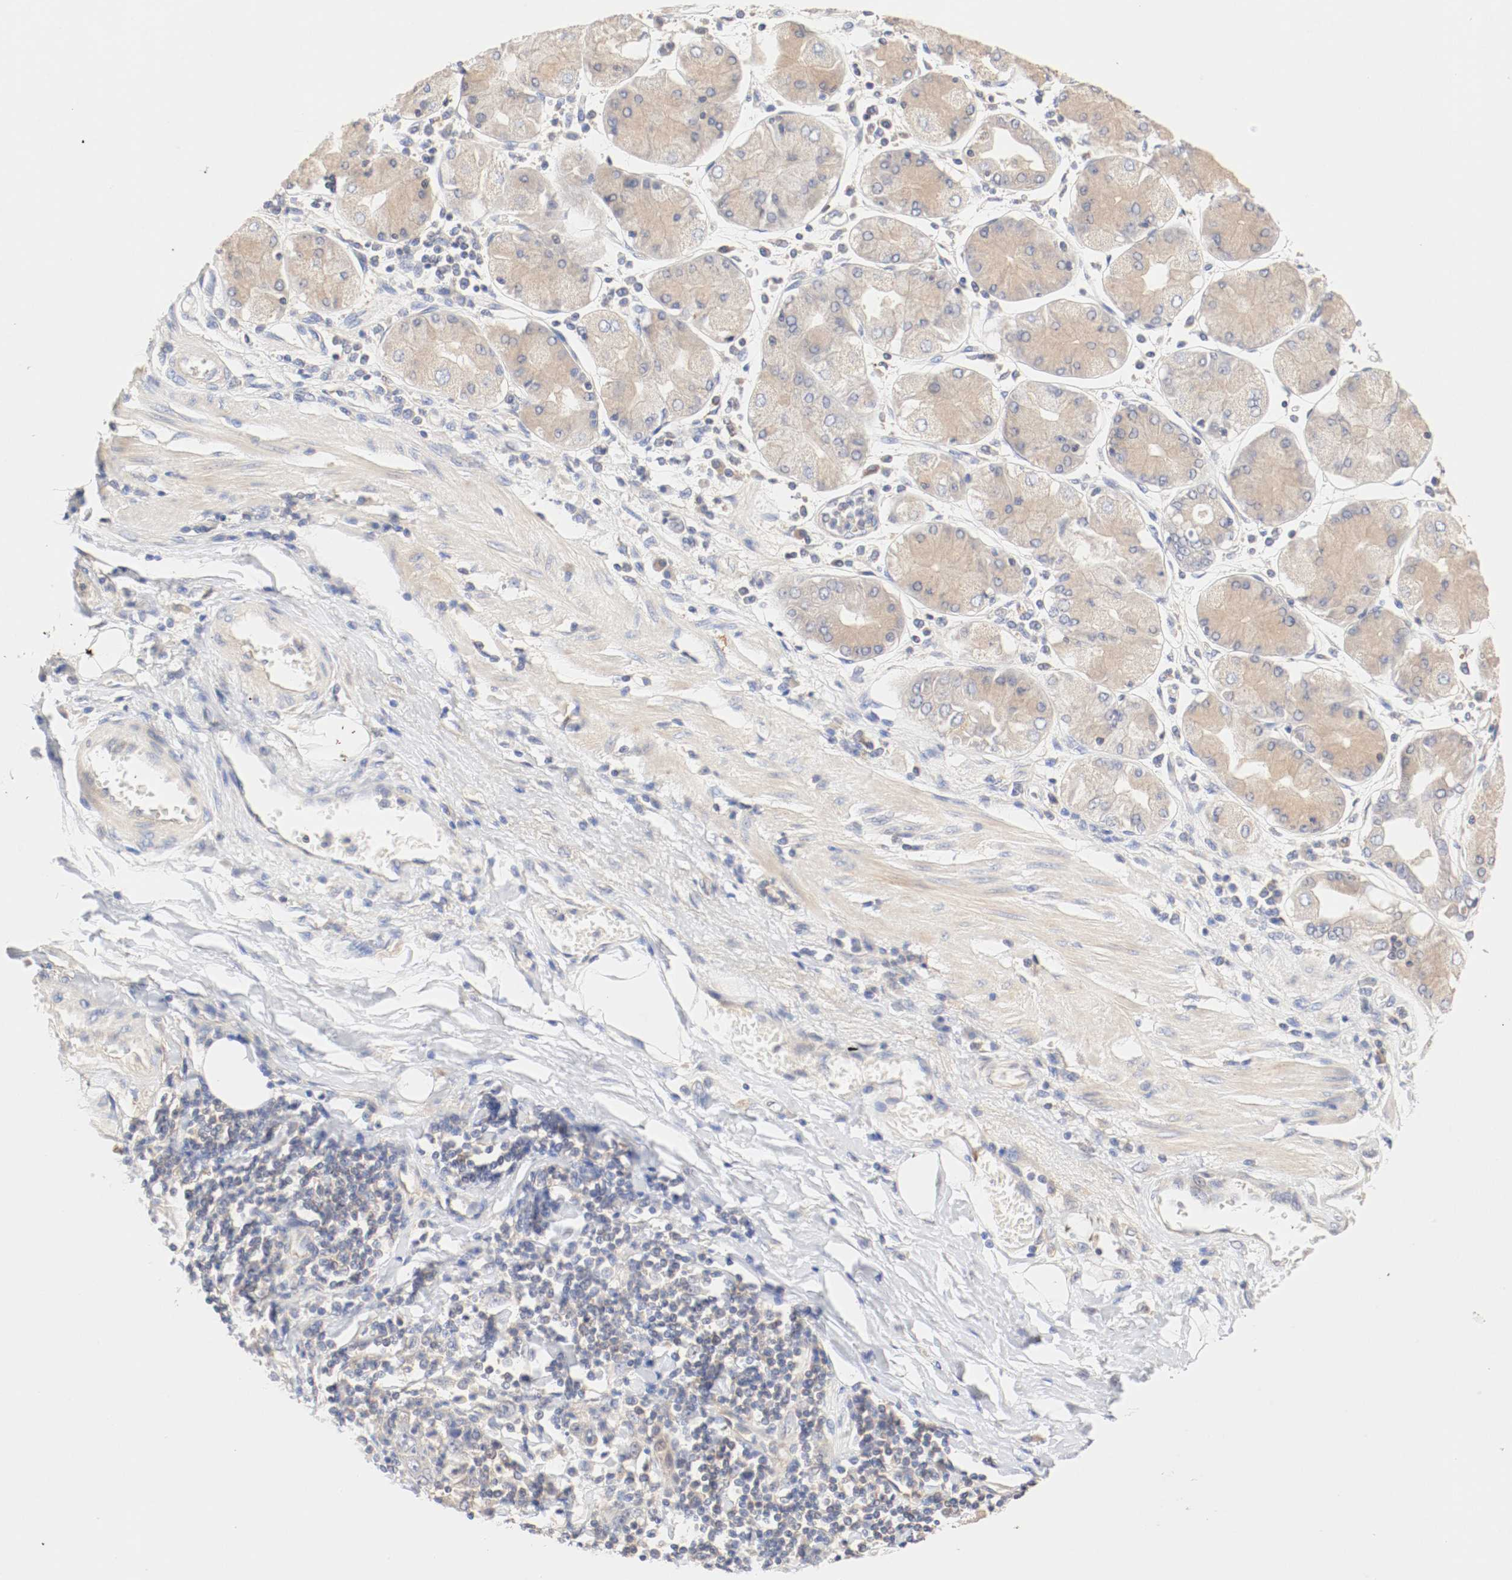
{"staining": {"intensity": "moderate", "quantity": ">75%", "location": "cytoplasmic/membranous"}, "tissue": "stomach cancer", "cell_type": "Tumor cells", "image_type": "cancer", "snomed": [{"axis": "morphology", "description": "Normal tissue, NOS"}, {"axis": "morphology", "description": "Adenocarcinoma, NOS"}, {"axis": "topography", "description": "Stomach, upper"}, {"axis": "topography", "description": "Stomach"}], "caption": "The immunohistochemical stain shows moderate cytoplasmic/membranous positivity in tumor cells of stomach adenocarcinoma tissue. (DAB (3,3'-diaminobenzidine) IHC with brightfield microscopy, high magnification).", "gene": "GIT1", "patient": {"sex": "male", "age": 59}}